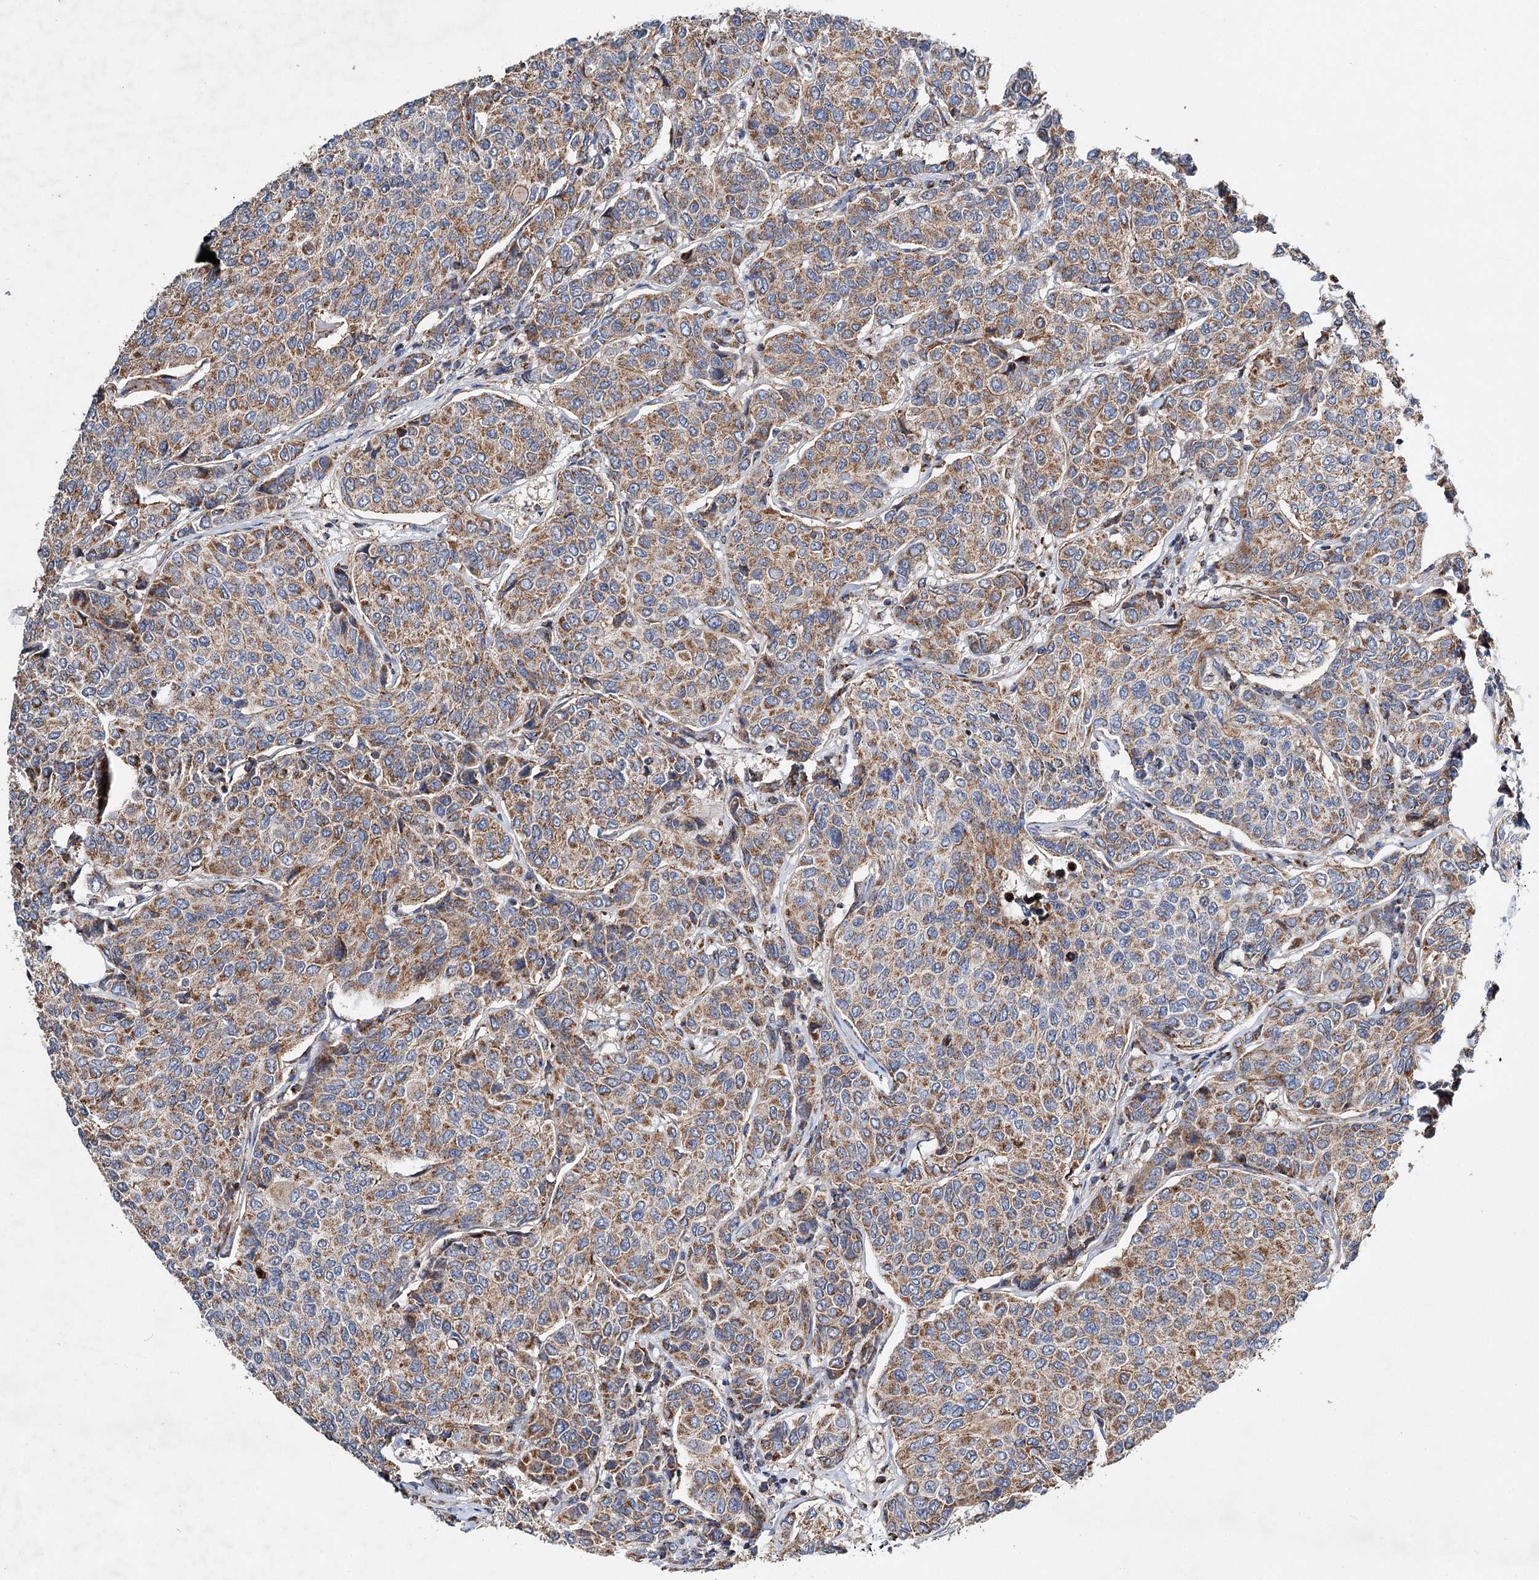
{"staining": {"intensity": "moderate", "quantity": ">75%", "location": "cytoplasmic/membranous"}, "tissue": "breast cancer", "cell_type": "Tumor cells", "image_type": "cancer", "snomed": [{"axis": "morphology", "description": "Duct carcinoma"}, {"axis": "topography", "description": "Breast"}], "caption": "Breast cancer stained with a protein marker reveals moderate staining in tumor cells.", "gene": "CFAP46", "patient": {"sex": "female", "age": 55}}